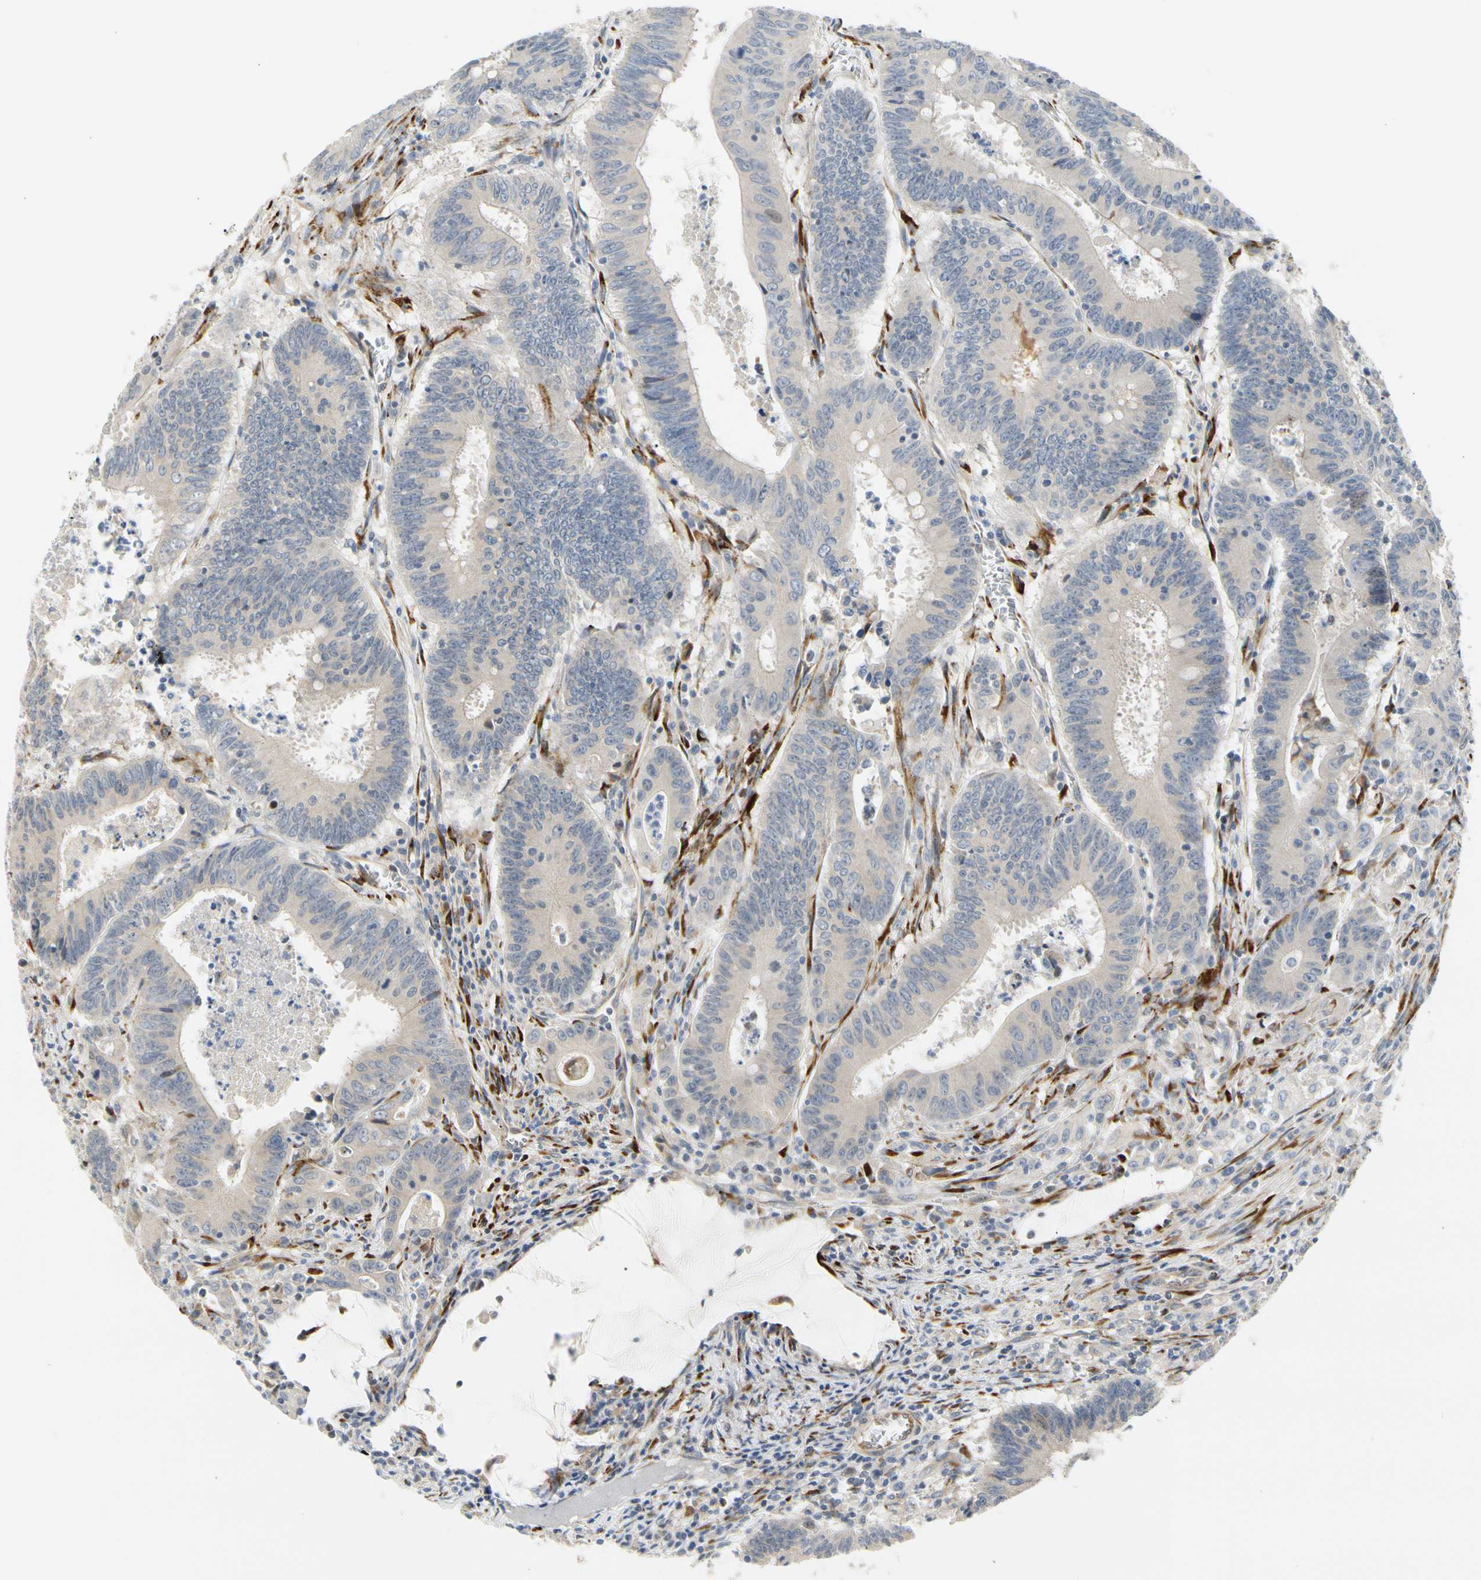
{"staining": {"intensity": "negative", "quantity": "none", "location": "none"}, "tissue": "colorectal cancer", "cell_type": "Tumor cells", "image_type": "cancer", "snomed": [{"axis": "morphology", "description": "Adenocarcinoma, NOS"}, {"axis": "topography", "description": "Colon"}], "caption": "DAB immunohistochemical staining of adenocarcinoma (colorectal) displays no significant positivity in tumor cells.", "gene": "ZNF236", "patient": {"sex": "male", "age": 45}}